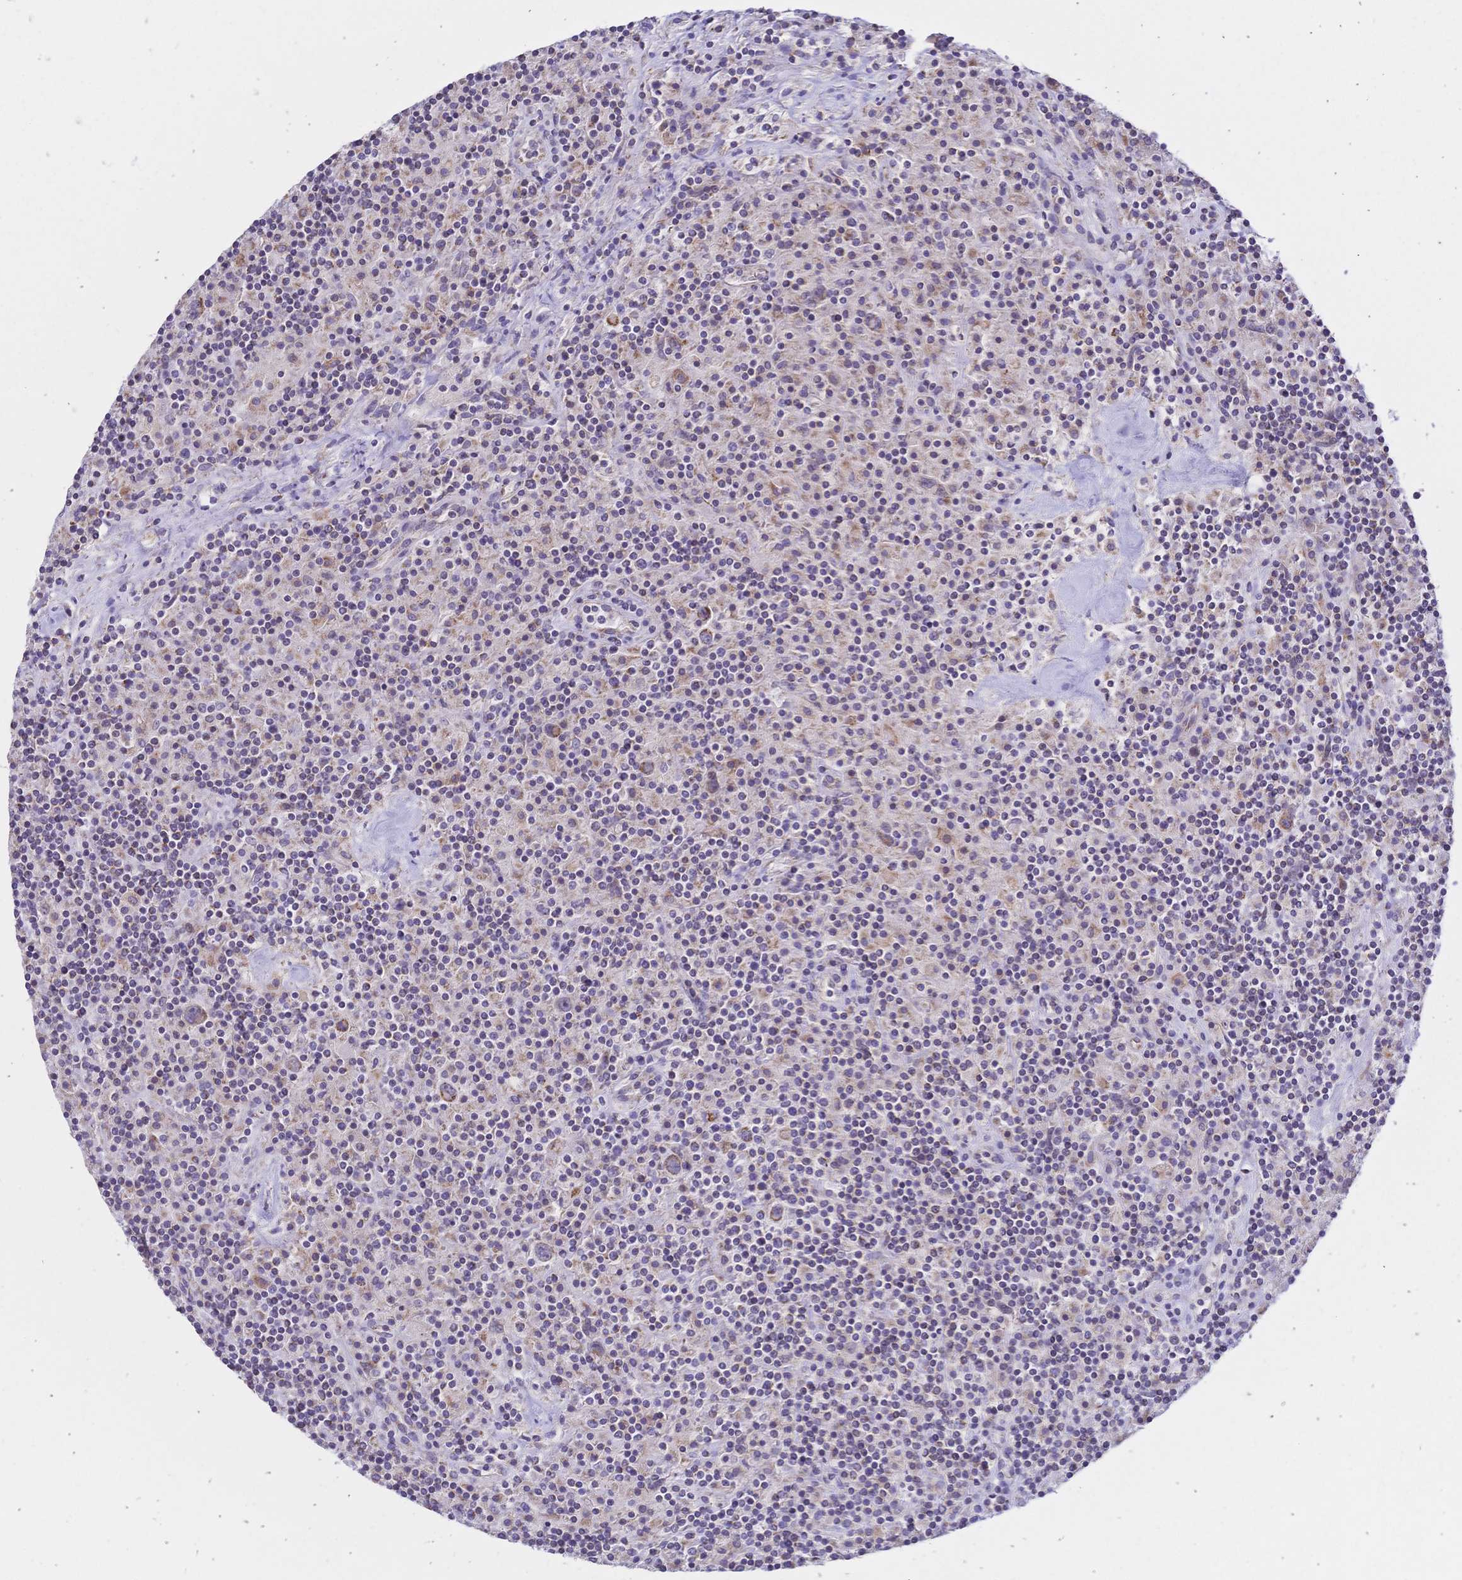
{"staining": {"intensity": "moderate", "quantity": ">75%", "location": "cytoplasmic/membranous"}, "tissue": "lymphoma", "cell_type": "Tumor cells", "image_type": "cancer", "snomed": [{"axis": "morphology", "description": "Hodgkin's disease, NOS"}, {"axis": "topography", "description": "Lymph node"}], "caption": "Immunohistochemical staining of human lymphoma shows medium levels of moderate cytoplasmic/membranous expression in approximately >75% of tumor cells.", "gene": "CLEC18B", "patient": {"sex": "male", "age": 70}}